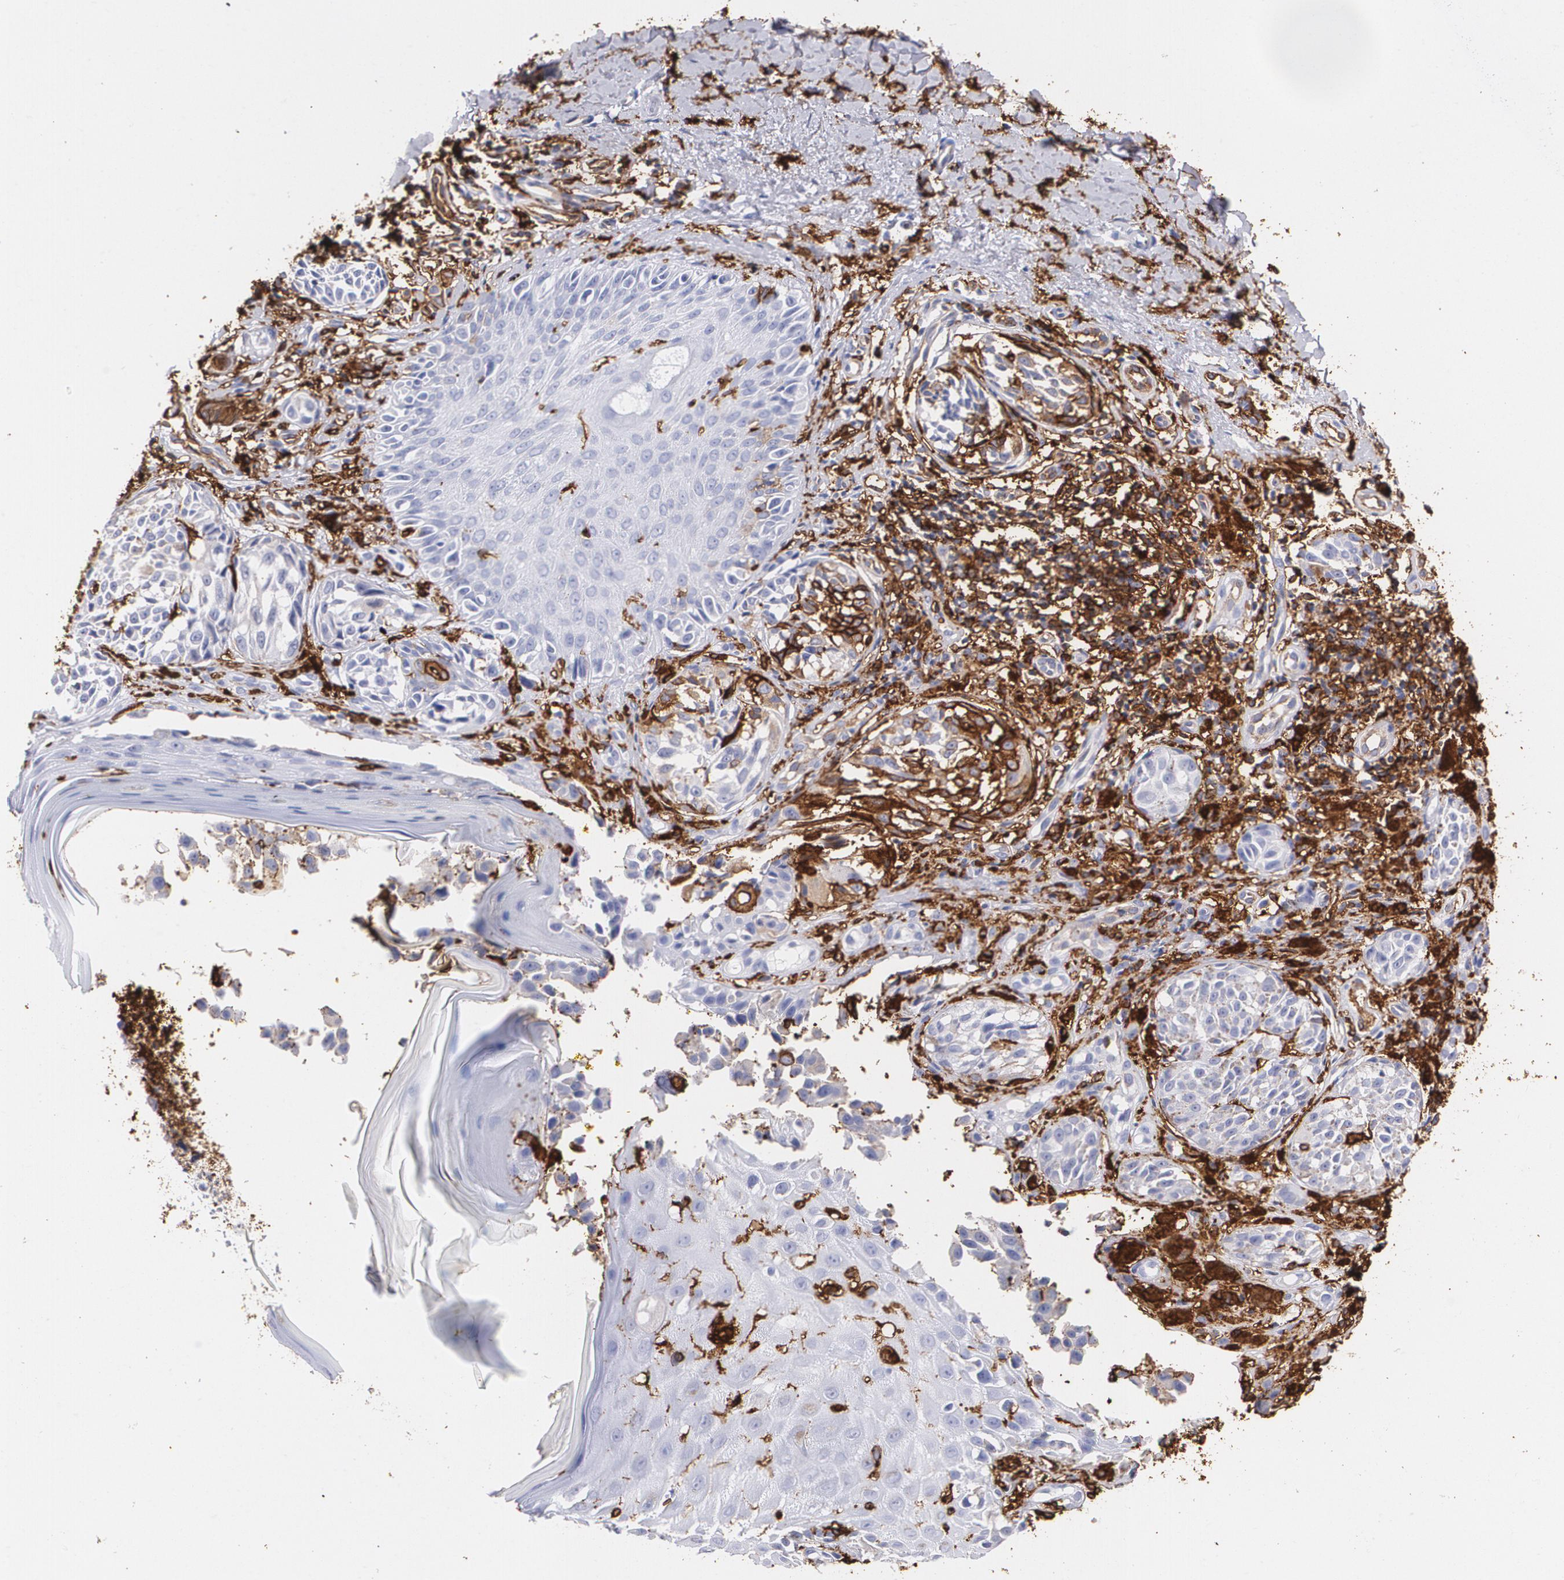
{"staining": {"intensity": "moderate", "quantity": "25%-75%", "location": "cytoplasmic/membranous"}, "tissue": "melanoma", "cell_type": "Tumor cells", "image_type": "cancer", "snomed": [{"axis": "morphology", "description": "Malignant melanoma, NOS"}, {"axis": "topography", "description": "Skin"}], "caption": "Immunohistochemistry (IHC) photomicrograph of neoplastic tissue: human malignant melanoma stained using immunohistochemistry shows medium levels of moderate protein expression localized specifically in the cytoplasmic/membranous of tumor cells, appearing as a cytoplasmic/membranous brown color.", "gene": "HLA-DRA", "patient": {"sex": "male", "age": 67}}